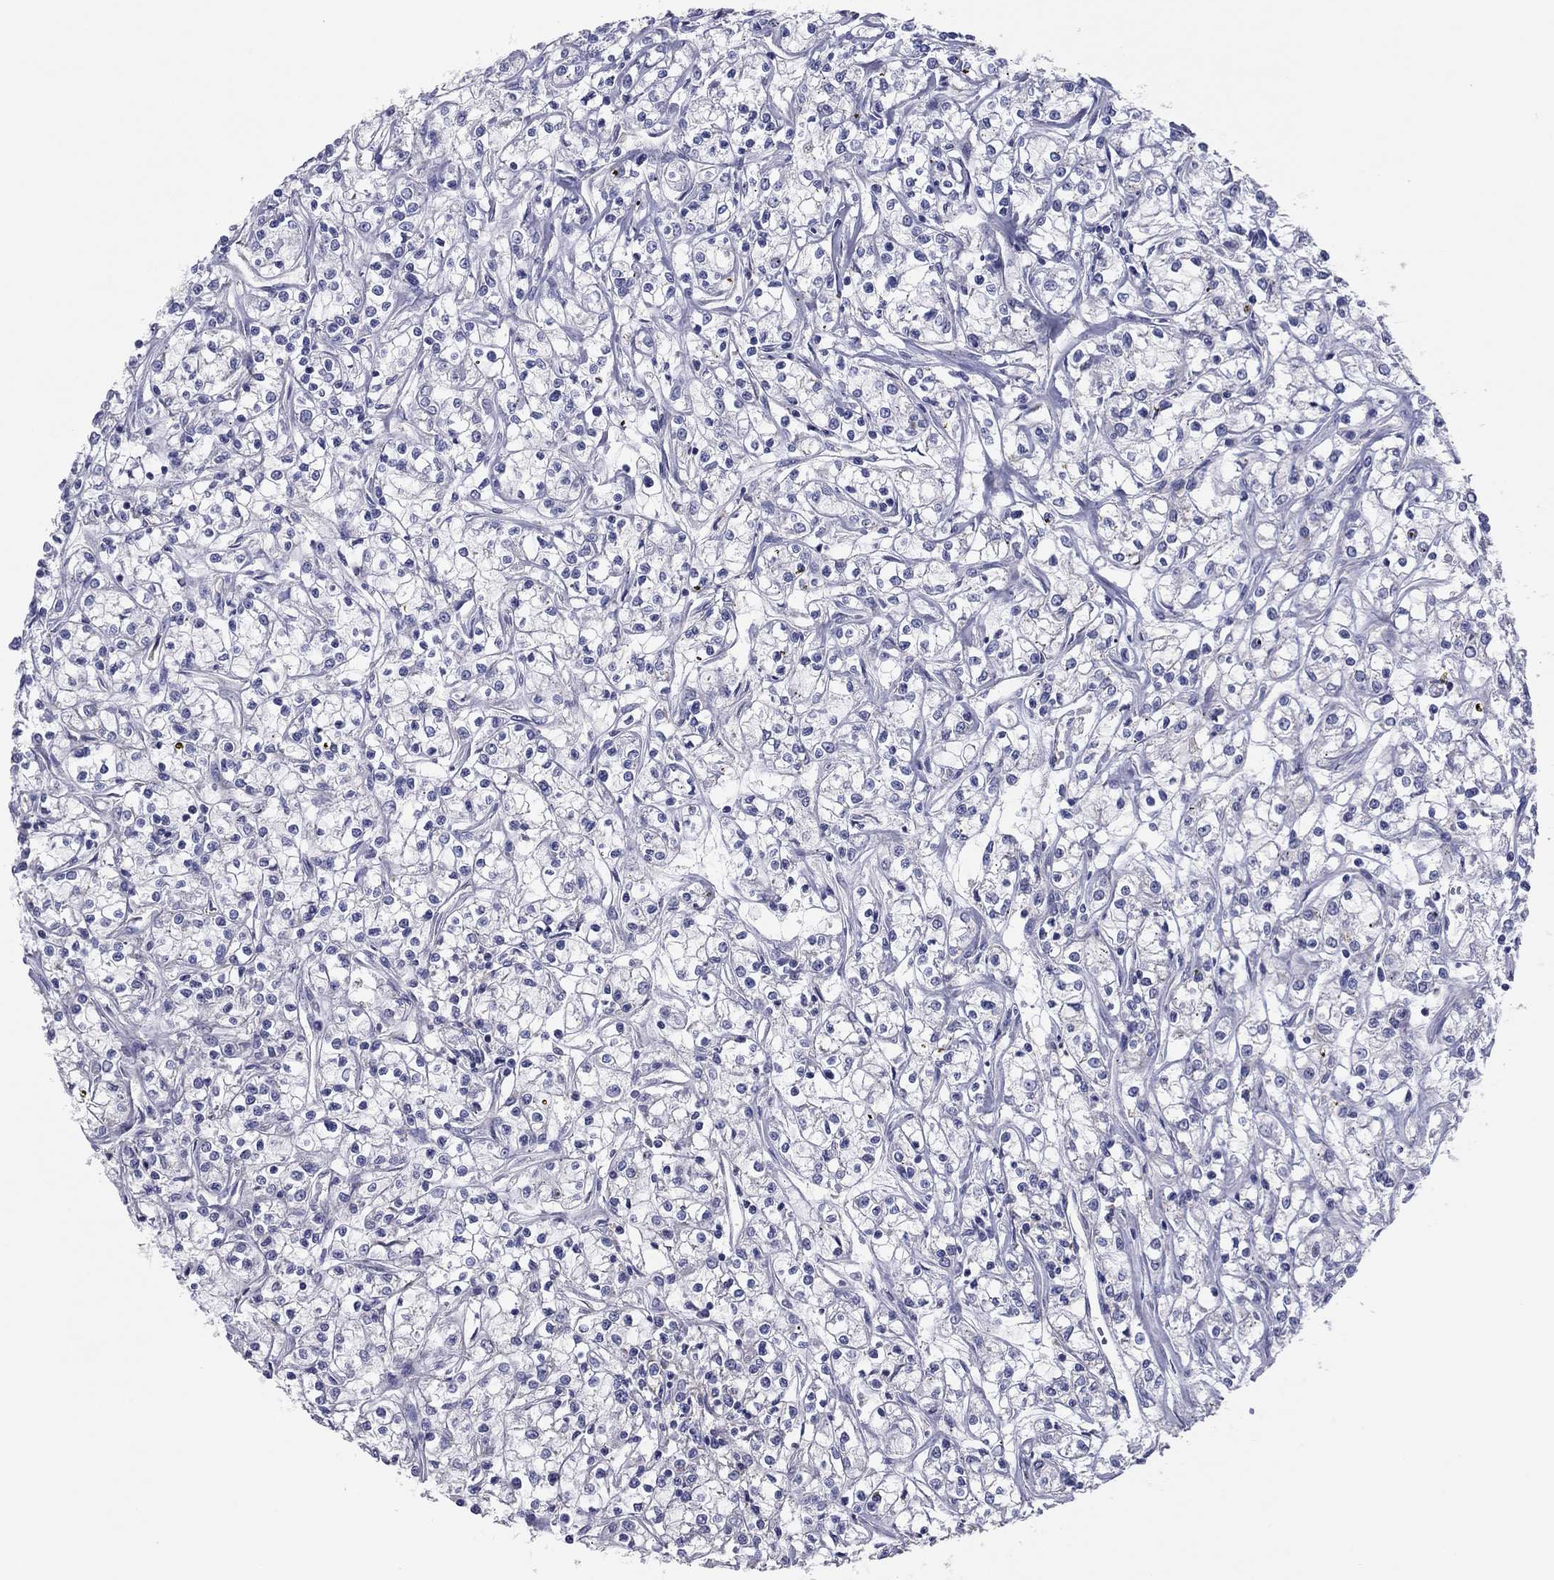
{"staining": {"intensity": "negative", "quantity": "none", "location": "none"}, "tissue": "renal cancer", "cell_type": "Tumor cells", "image_type": "cancer", "snomed": [{"axis": "morphology", "description": "Adenocarcinoma, NOS"}, {"axis": "topography", "description": "Kidney"}], "caption": "There is no significant positivity in tumor cells of renal cancer (adenocarcinoma). (Brightfield microscopy of DAB immunohistochemistry (IHC) at high magnification).", "gene": "GRK7", "patient": {"sex": "female", "age": 59}}